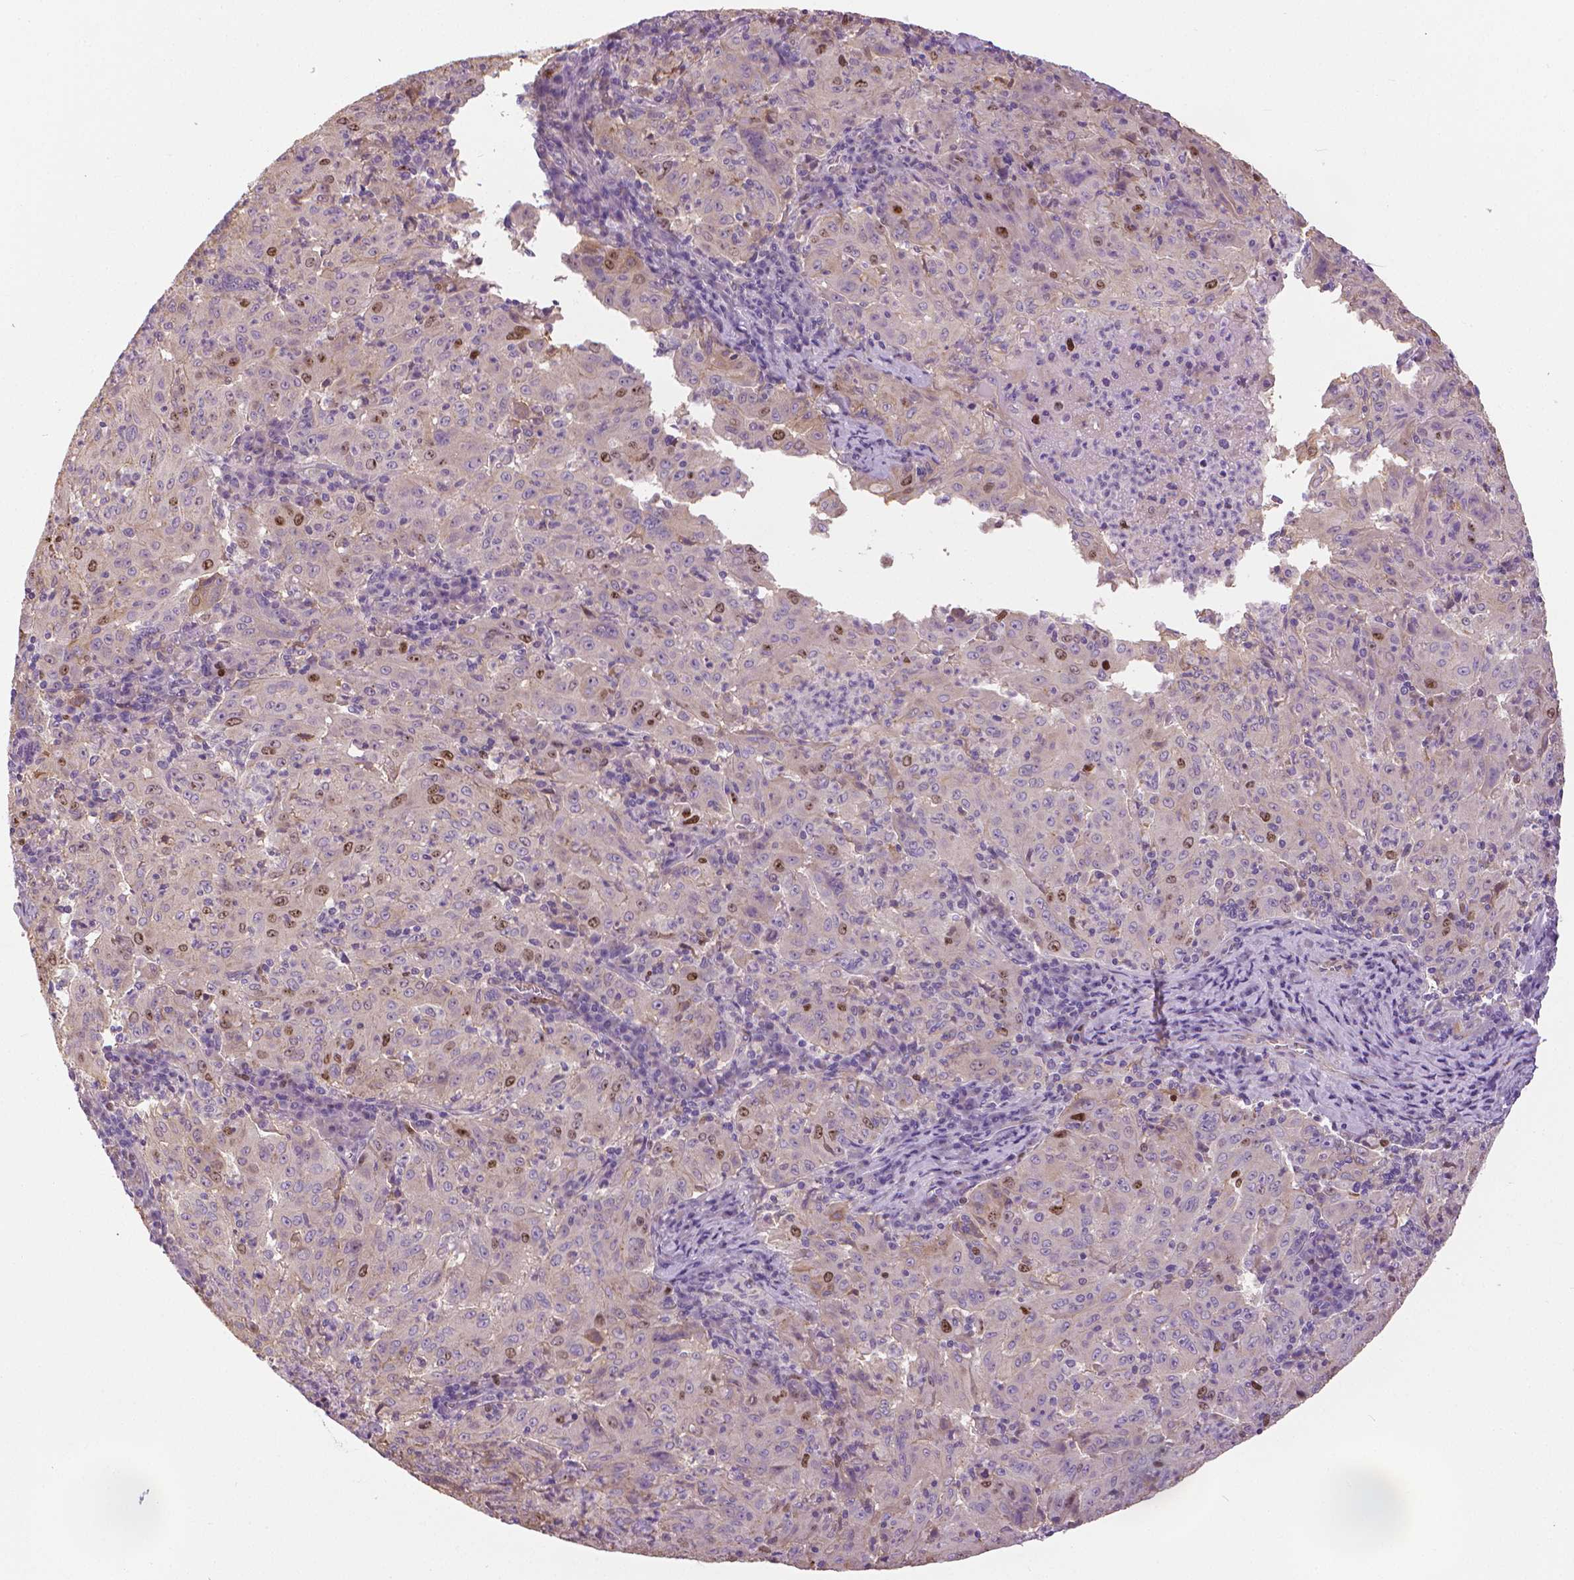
{"staining": {"intensity": "moderate", "quantity": "<25%", "location": "nuclear"}, "tissue": "pancreatic cancer", "cell_type": "Tumor cells", "image_type": "cancer", "snomed": [{"axis": "morphology", "description": "Adenocarcinoma, NOS"}, {"axis": "topography", "description": "Pancreas"}], "caption": "DAB (3,3'-diaminobenzidine) immunohistochemical staining of pancreatic cancer shows moderate nuclear protein staining in about <25% of tumor cells.", "gene": "MKI67", "patient": {"sex": "male", "age": 63}}